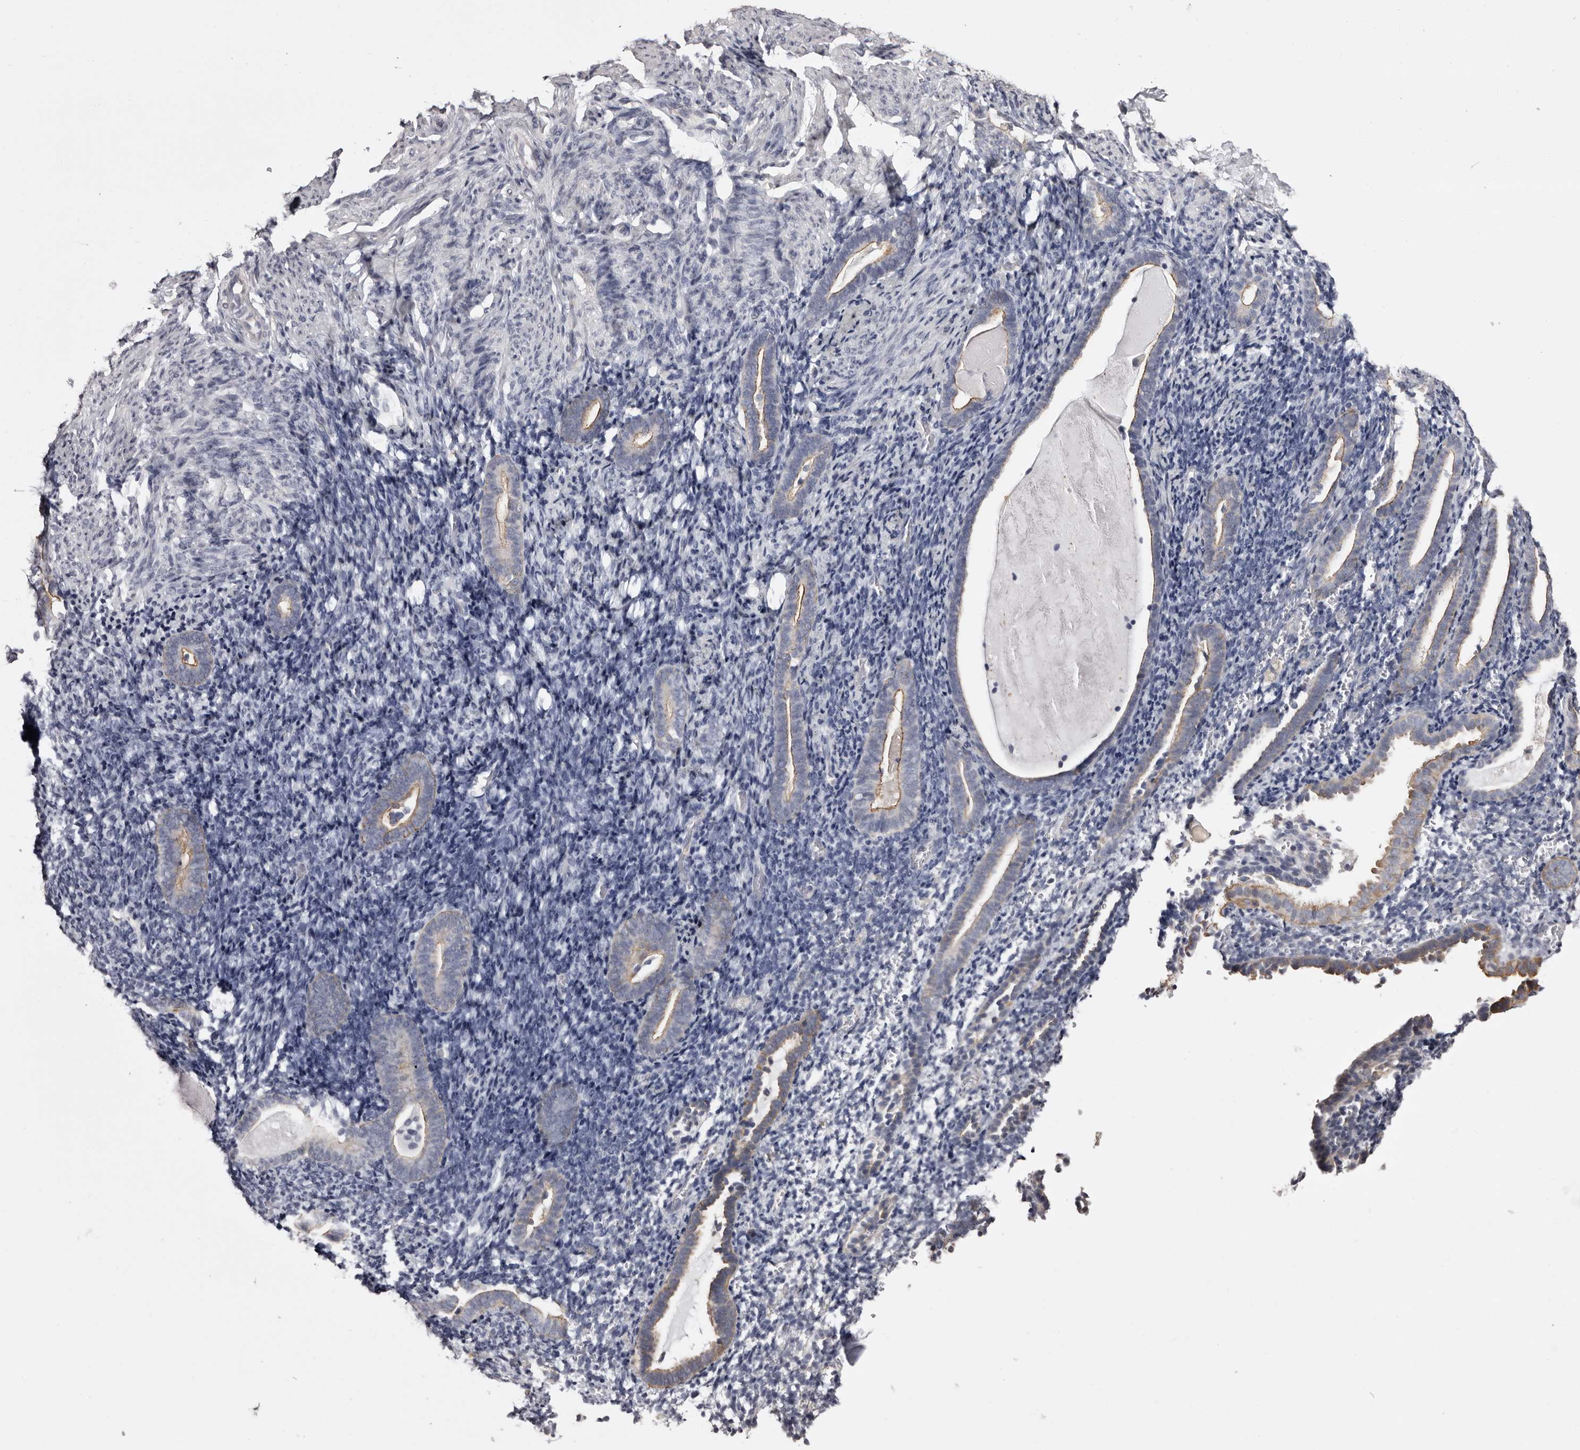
{"staining": {"intensity": "negative", "quantity": "none", "location": "none"}, "tissue": "endometrium", "cell_type": "Cells in endometrial stroma", "image_type": "normal", "snomed": [{"axis": "morphology", "description": "Normal tissue, NOS"}, {"axis": "topography", "description": "Endometrium"}], "caption": "The IHC micrograph has no significant staining in cells in endometrial stroma of endometrium. (Stains: DAB (3,3'-diaminobenzidine) immunohistochemistry with hematoxylin counter stain, Microscopy: brightfield microscopy at high magnification).", "gene": "LAD1", "patient": {"sex": "female", "age": 51}}